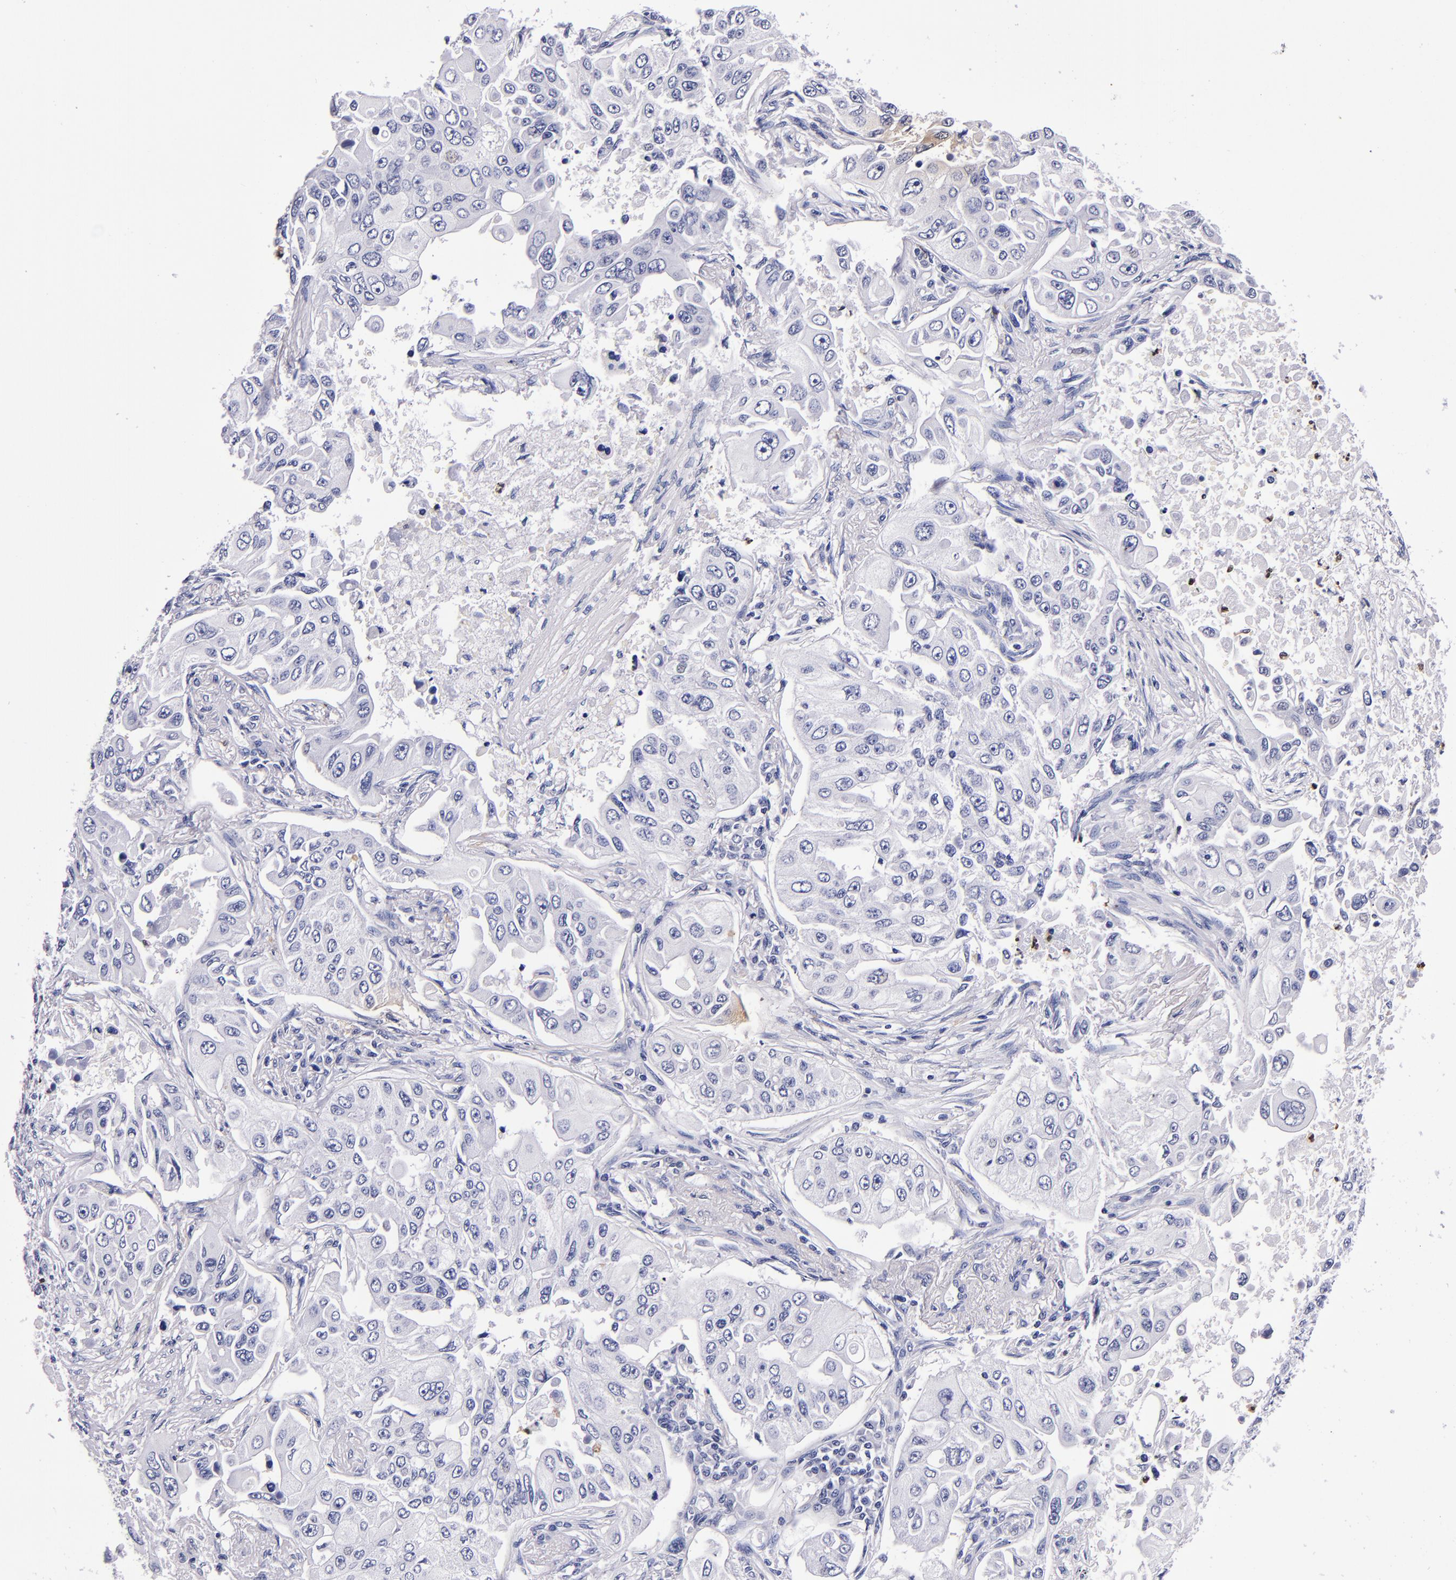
{"staining": {"intensity": "negative", "quantity": "none", "location": "none"}, "tissue": "lung cancer", "cell_type": "Tumor cells", "image_type": "cancer", "snomed": [{"axis": "morphology", "description": "Adenocarcinoma, NOS"}, {"axis": "topography", "description": "Lung"}], "caption": "Micrograph shows no significant protein expression in tumor cells of lung cancer.", "gene": "S100A8", "patient": {"sex": "male", "age": 84}}